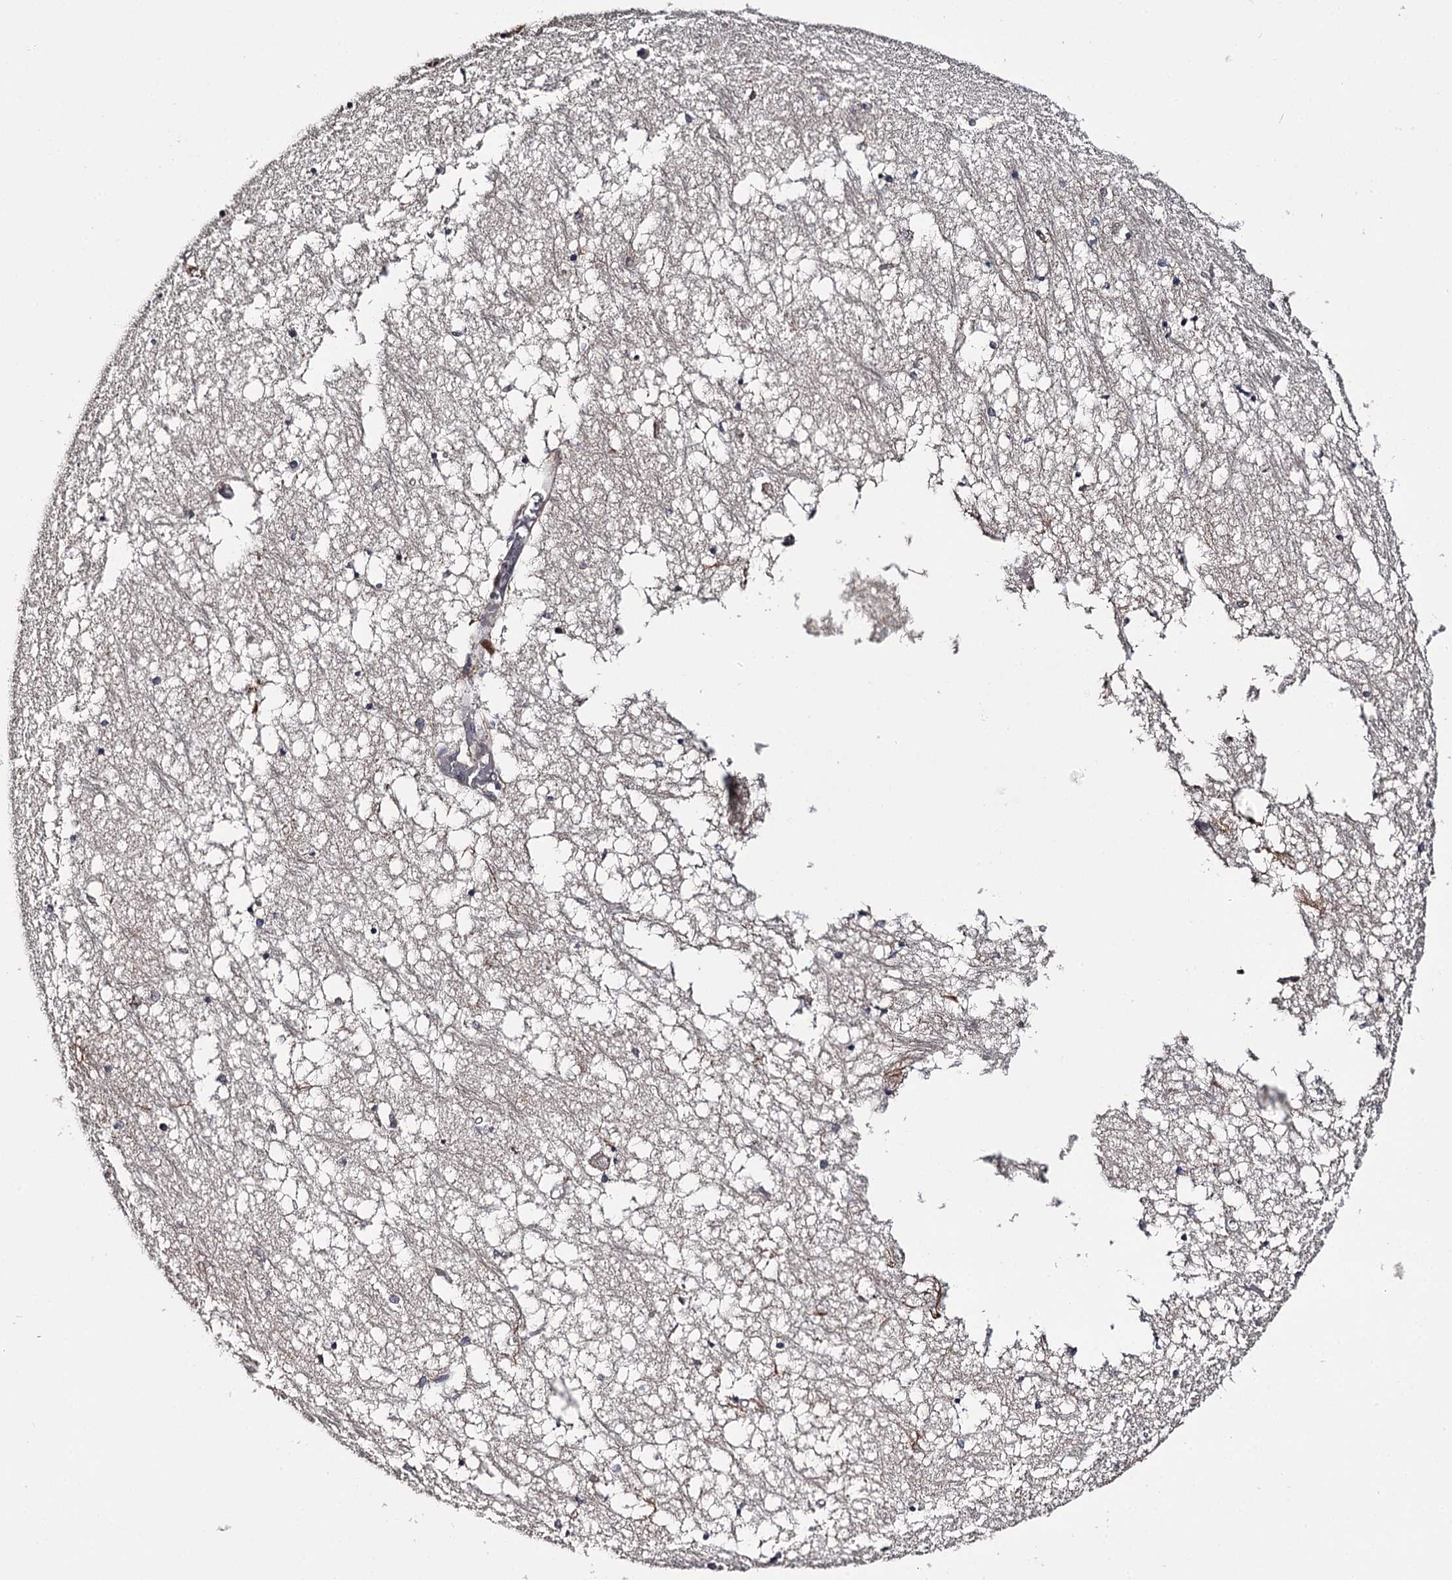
{"staining": {"intensity": "negative", "quantity": "none", "location": "none"}, "tissue": "hippocampus", "cell_type": "Glial cells", "image_type": "normal", "snomed": [{"axis": "morphology", "description": "Normal tissue, NOS"}, {"axis": "topography", "description": "Hippocampus"}], "caption": "The micrograph demonstrates no staining of glial cells in benign hippocampus. (IHC, brightfield microscopy, high magnification).", "gene": "CWF19L2", "patient": {"sex": "male", "age": 70}}